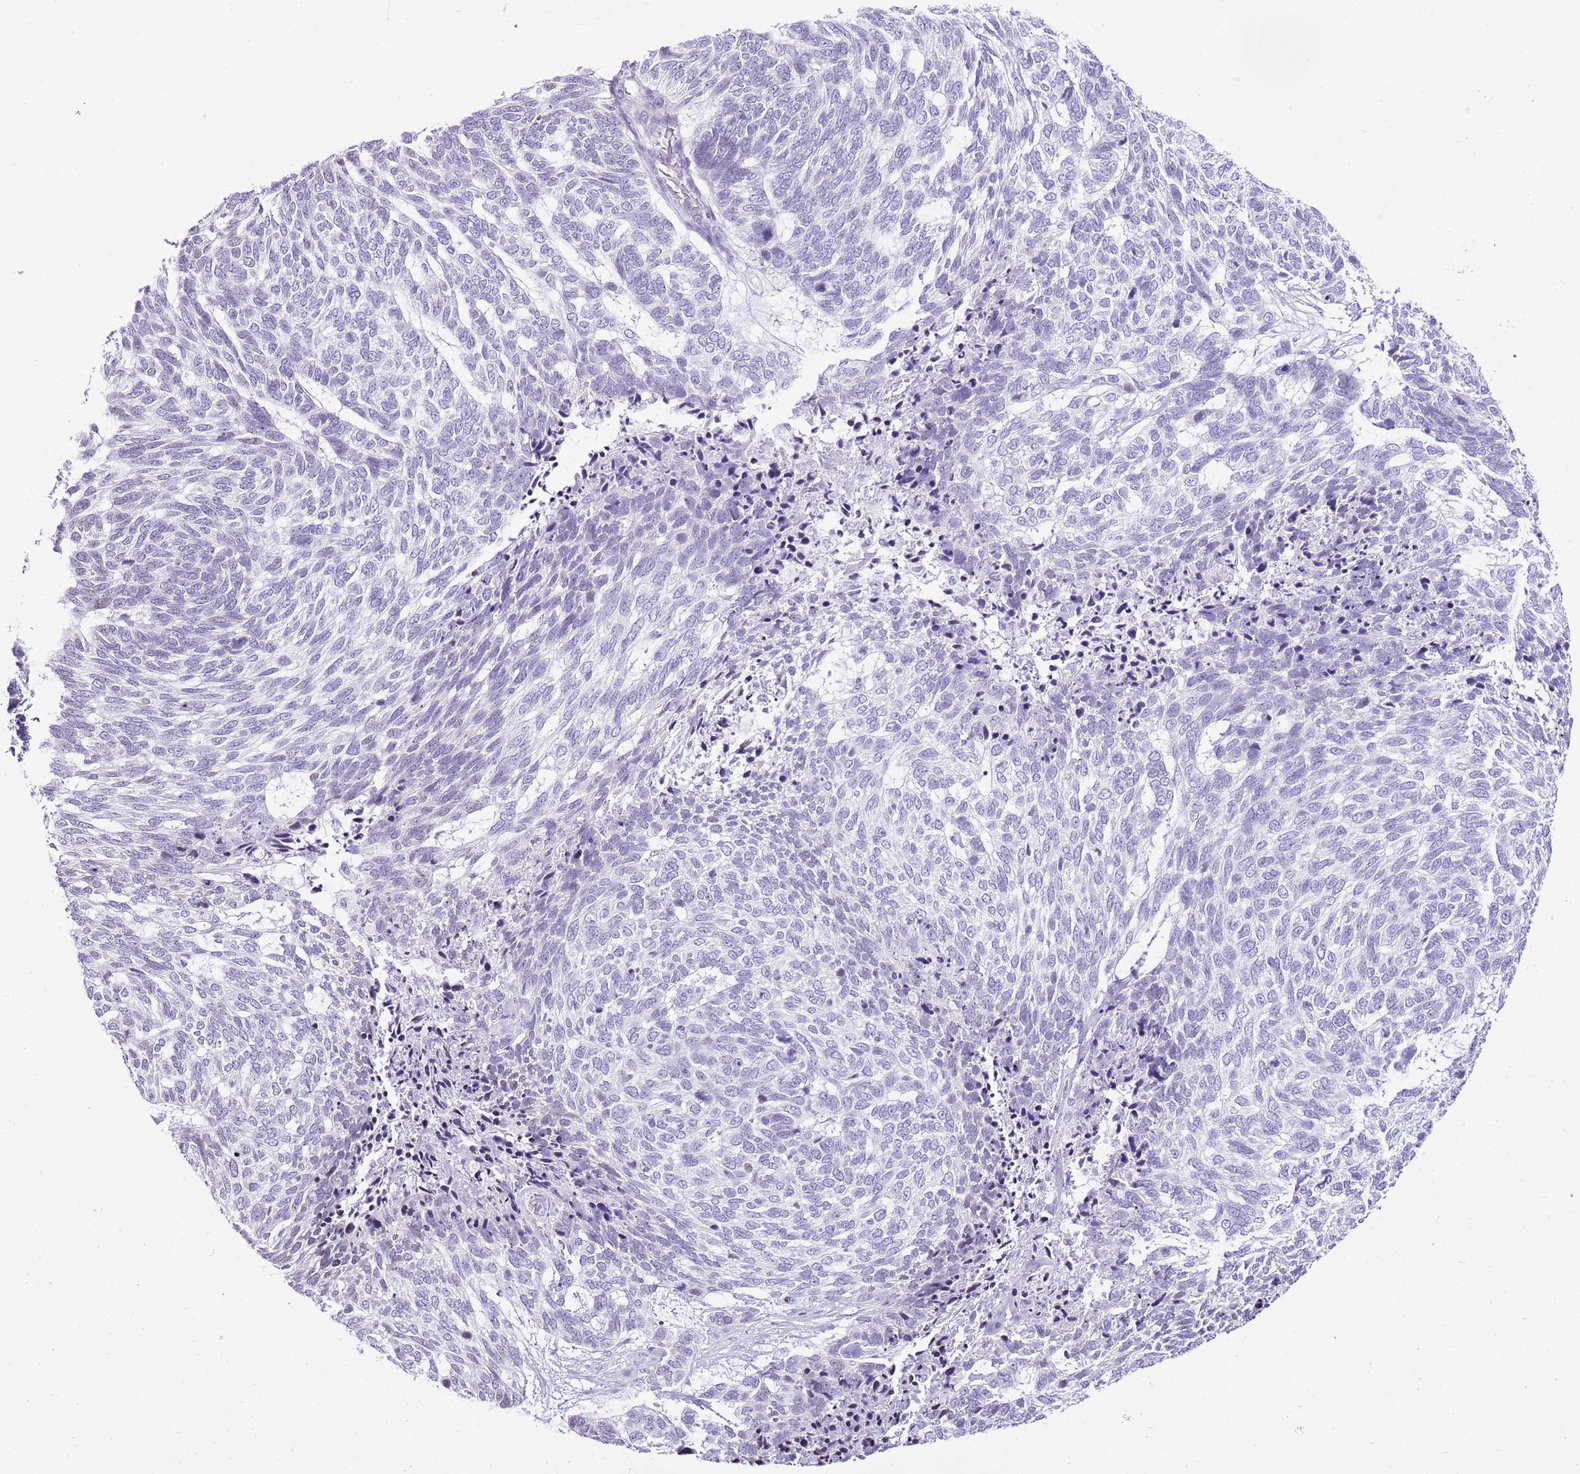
{"staining": {"intensity": "negative", "quantity": "none", "location": "none"}, "tissue": "skin cancer", "cell_type": "Tumor cells", "image_type": "cancer", "snomed": [{"axis": "morphology", "description": "Basal cell carcinoma"}, {"axis": "topography", "description": "Skin"}], "caption": "Tumor cells are negative for protein expression in human skin cancer (basal cell carcinoma).", "gene": "PRR15", "patient": {"sex": "female", "age": 65}}